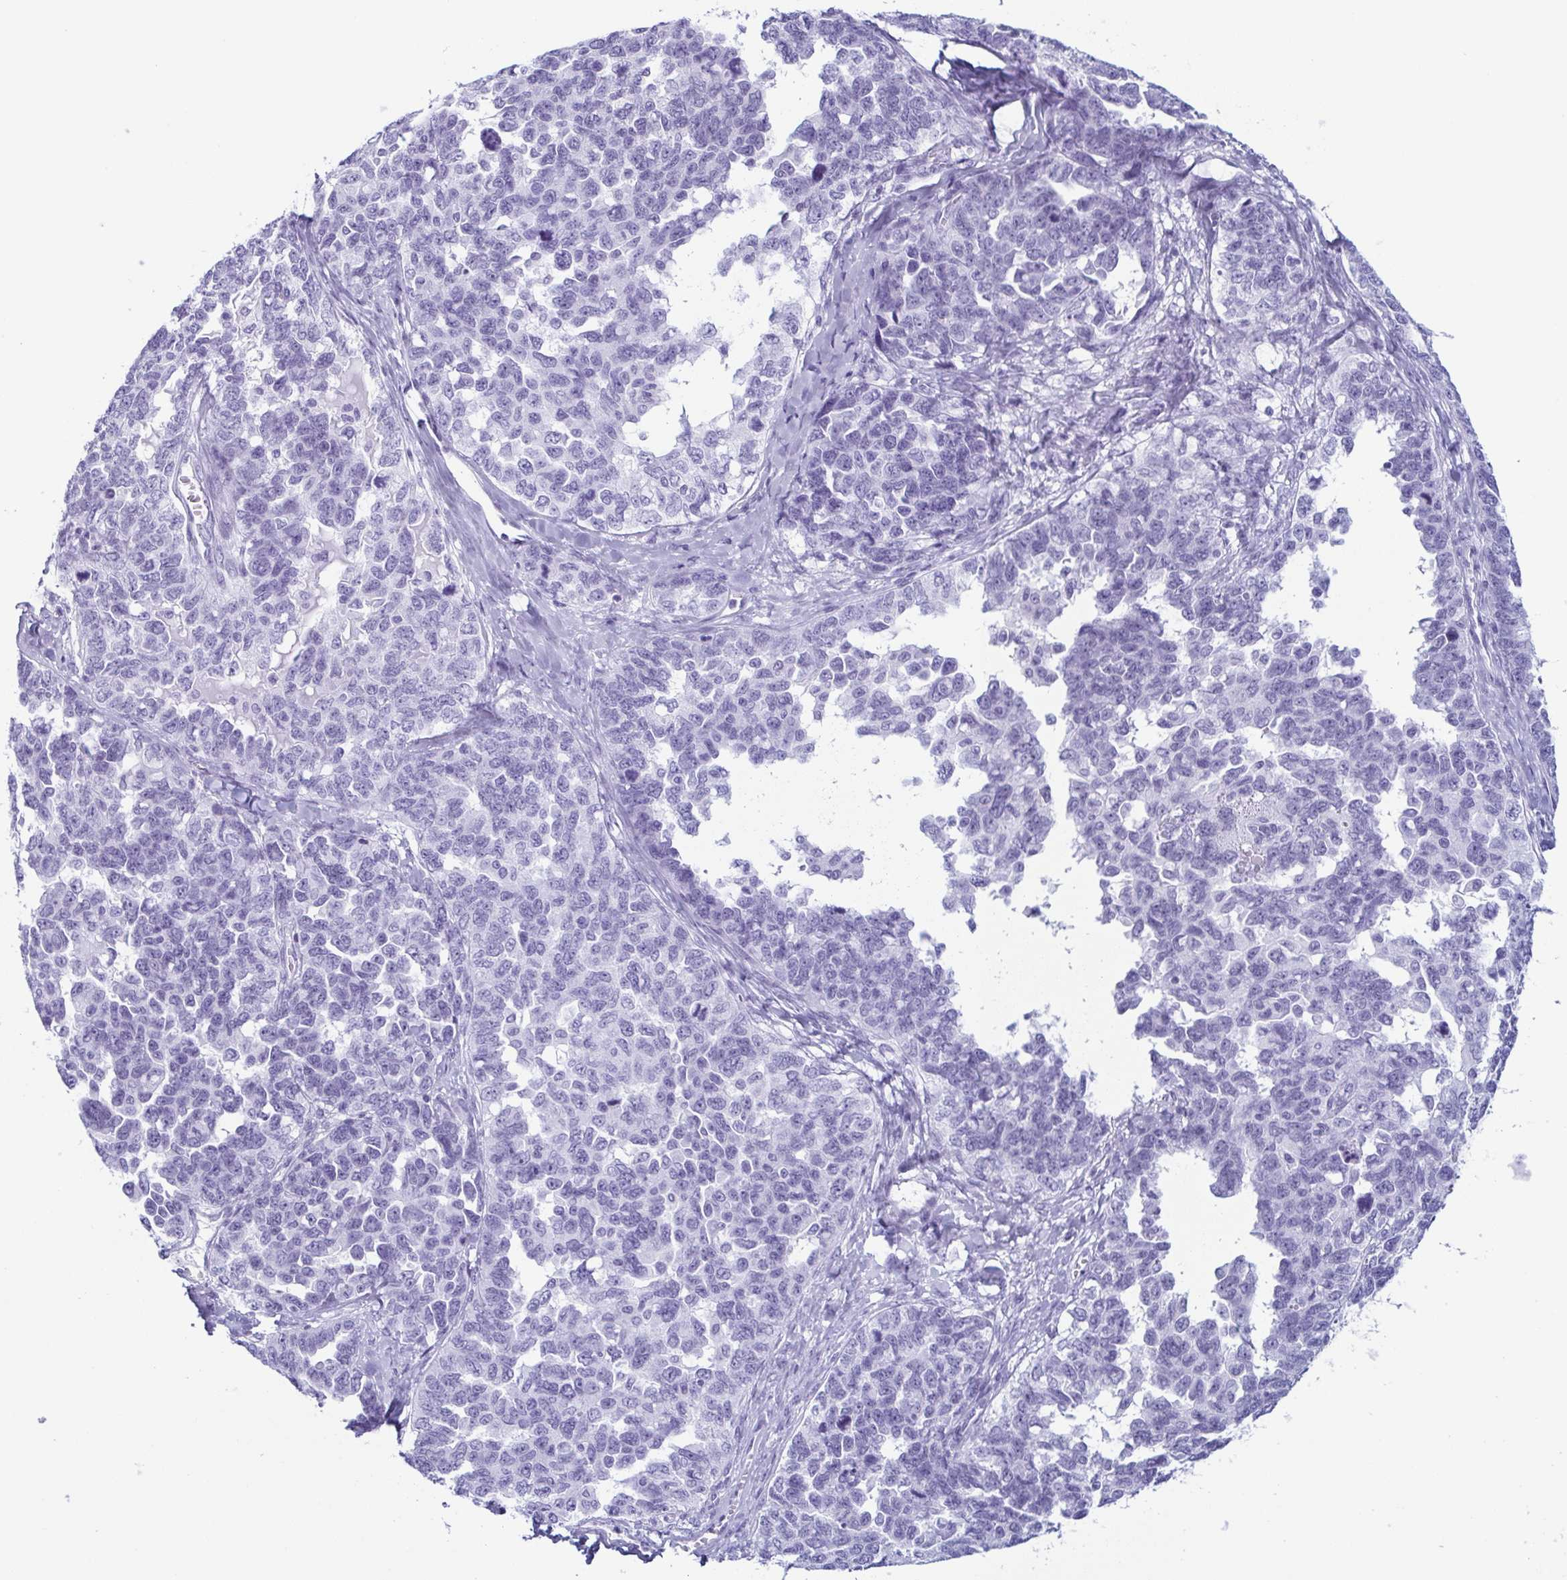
{"staining": {"intensity": "negative", "quantity": "none", "location": "none"}, "tissue": "ovarian cancer", "cell_type": "Tumor cells", "image_type": "cancer", "snomed": [{"axis": "morphology", "description": "Cystadenocarcinoma, serous, NOS"}, {"axis": "topography", "description": "Ovary"}], "caption": "Ovarian cancer was stained to show a protein in brown. There is no significant staining in tumor cells.", "gene": "ENKUR", "patient": {"sex": "female", "age": 69}}